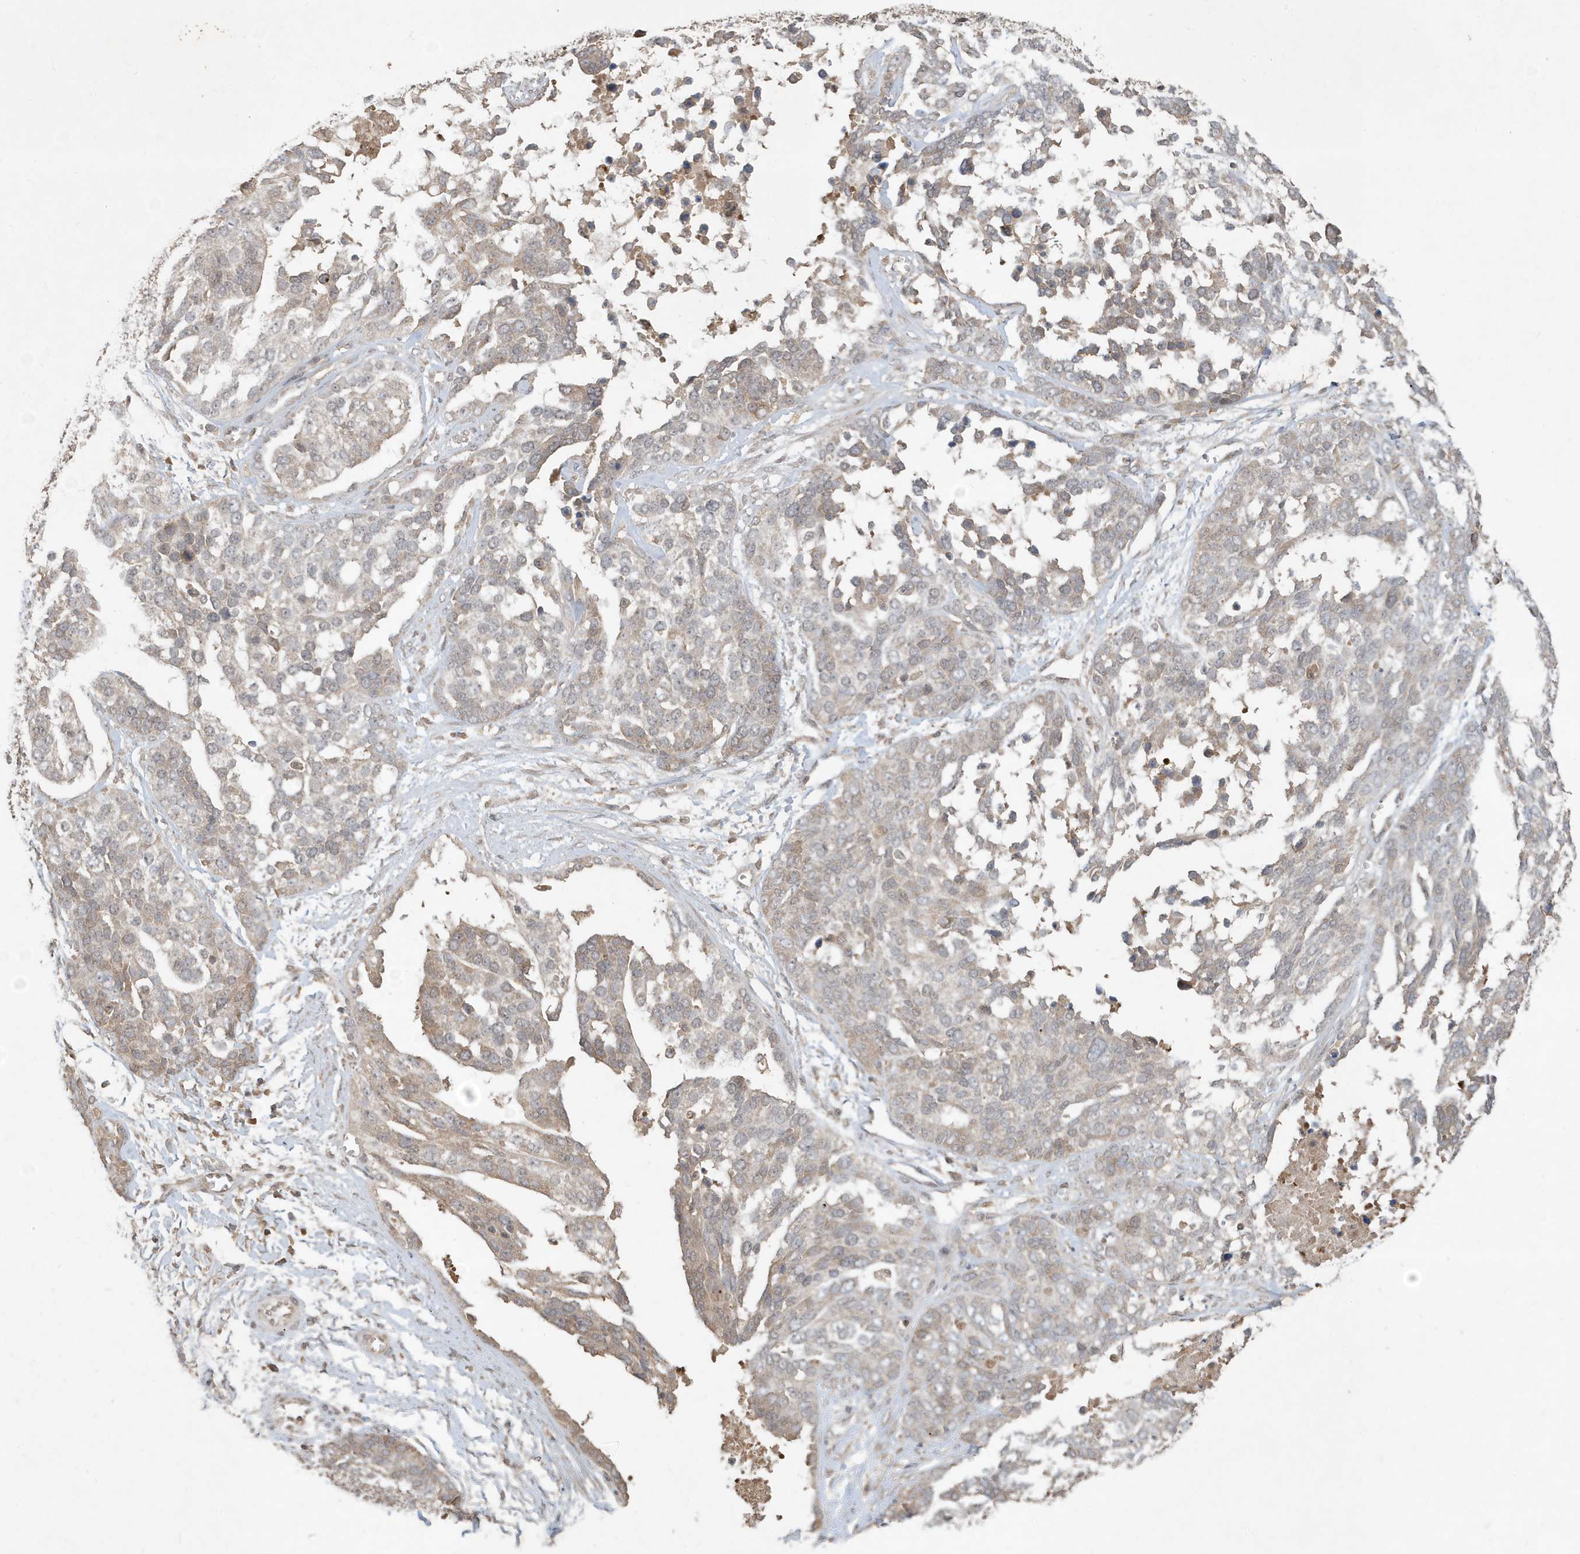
{"staining": {"intensity": "weak", "quantity": "25%-75%", "location": "cytoplasmic/membranous"}, "tissue": "ovarian cancer", "cell_type": "Tumor cells", "image_type": "cancer", "snomed": [{"axis": "morphology", "description": "Cystadenocarcinoma, serous, NOS"}, {"axis": "topography", "description": "Ovary"}], "caption": "A histopathology image of human ovarian cancer (serous cystadenocarcinoma) stained for a protein exhibits weak cytoplasmic/membranous brown staining in tumor cells. The protein of interest is shown in brown color, while the nuclei are stained blue.", "gene": "ABCB9", "patient": {"sex": "female", "age": 44}}